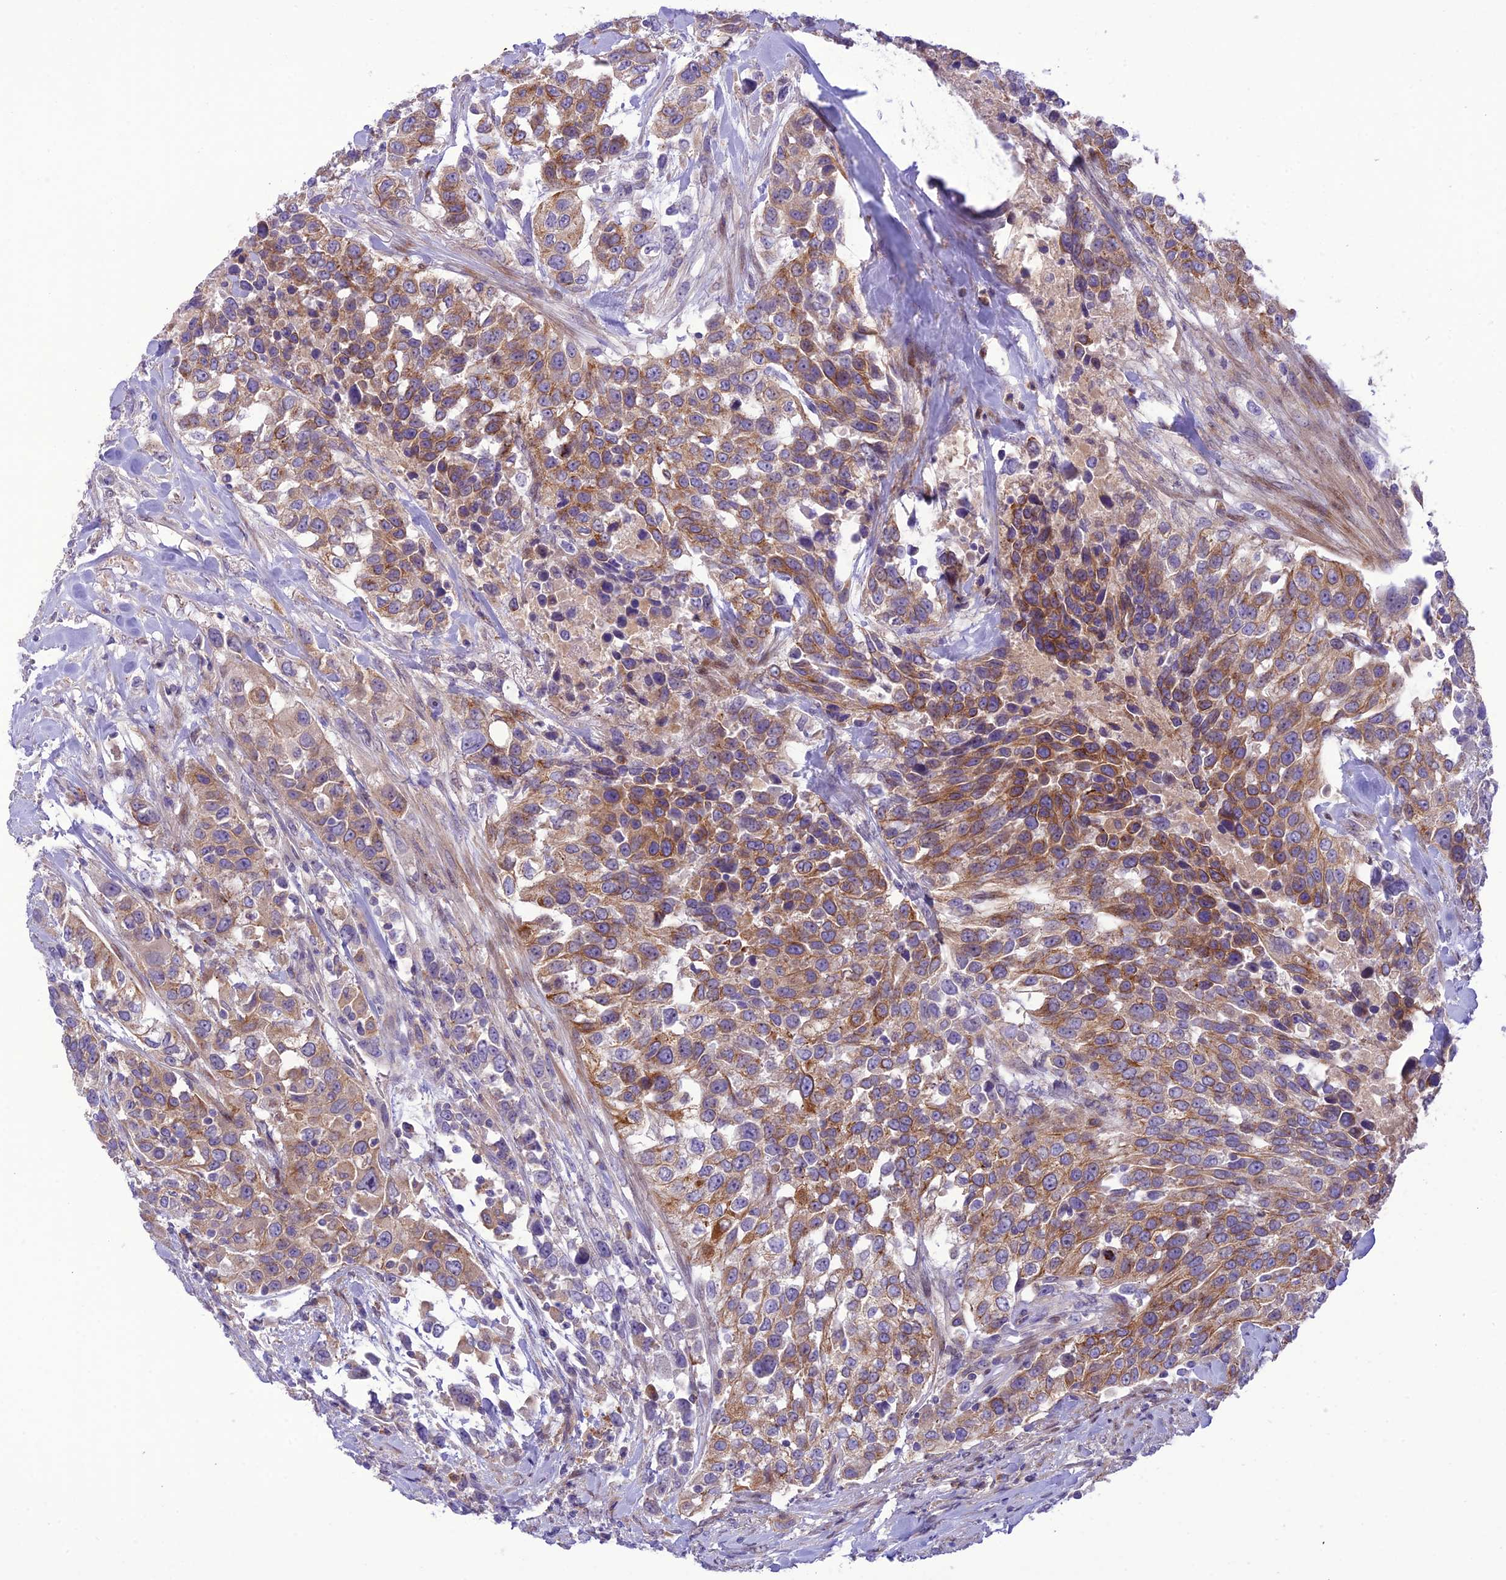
{"staining": {"intensity": "moderate", "quantity": ">75%", "location": "cytoplasmic/membranous"}, "tissue": "urothelial cancer", "cell_type": "Tumor cells", "image_type": "cancer", "snomed": [{"axis": "morphology", "description": "Urothelial carcinoma, High grade"}, {"axis": "topography", "description": "Urinary bladder"}], "caption": "High-grade urothelial carcinoma stained with DAB (3,3'-diaminobenzidine) immunohistochemistry (IHC) exhibits medium levels of moderate cytoplasmic/membranous positivity in about >75% of tumor cells. (brown staining indicates protein expression, while blue staining denotes nuclei).", "gene": "JMY", "patient": {"sex": "female", "age": 80}}